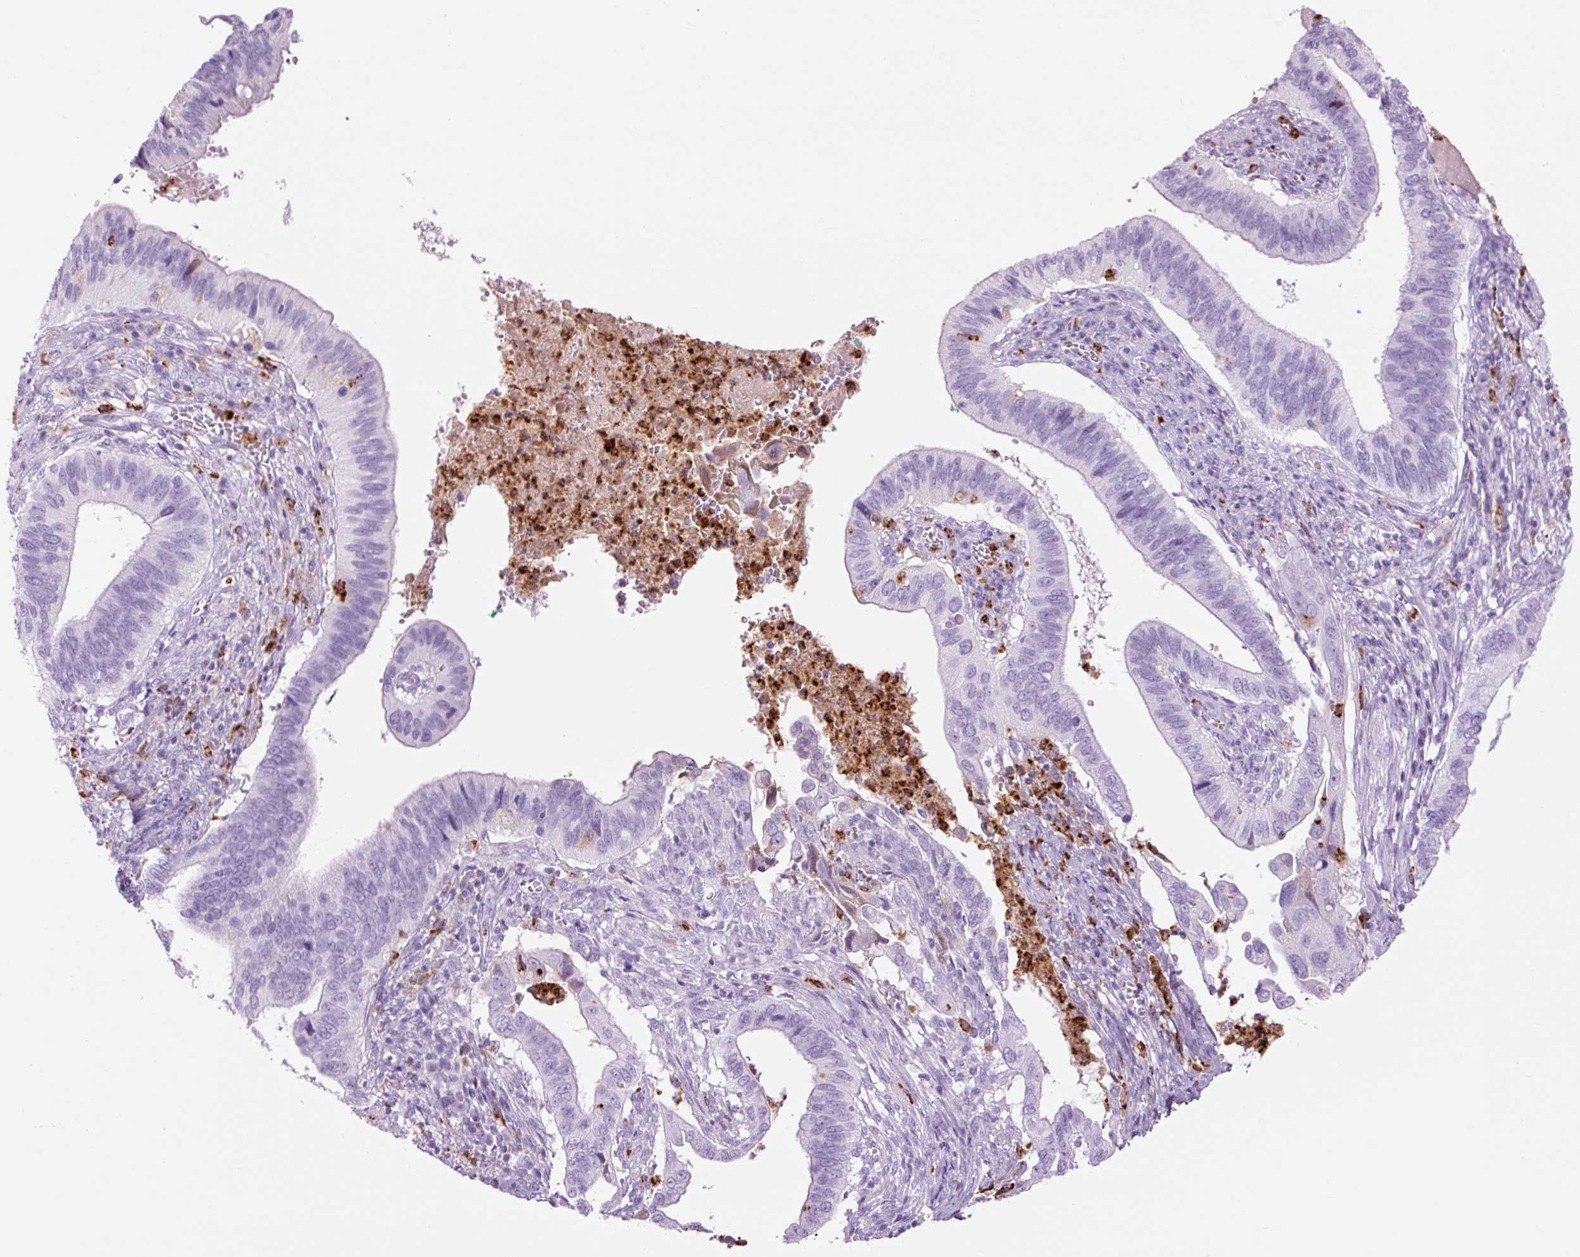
{"staining": {"intensity": "negative", "quantity": "none", "location": "none"}, "tissue": "cervical cancer", "cell_type": "Tumor cells", "image_type": "cancer", "snomed": [{"axis": "morphology", "description": "Adenocarcinoma, NOS"}, {"axis": "topography", "description": "Cervix"}], "caption": "IHC histopathology image of human cervical cancer (adenocarcinoma) stained for a protein (brown), which displays no expression in tumor cells. (Brightfield microscopy of DAB immunohistochemistry at high magnification).", "gene": "LYZ", "patient": {"sex": "female", "age": 42}}